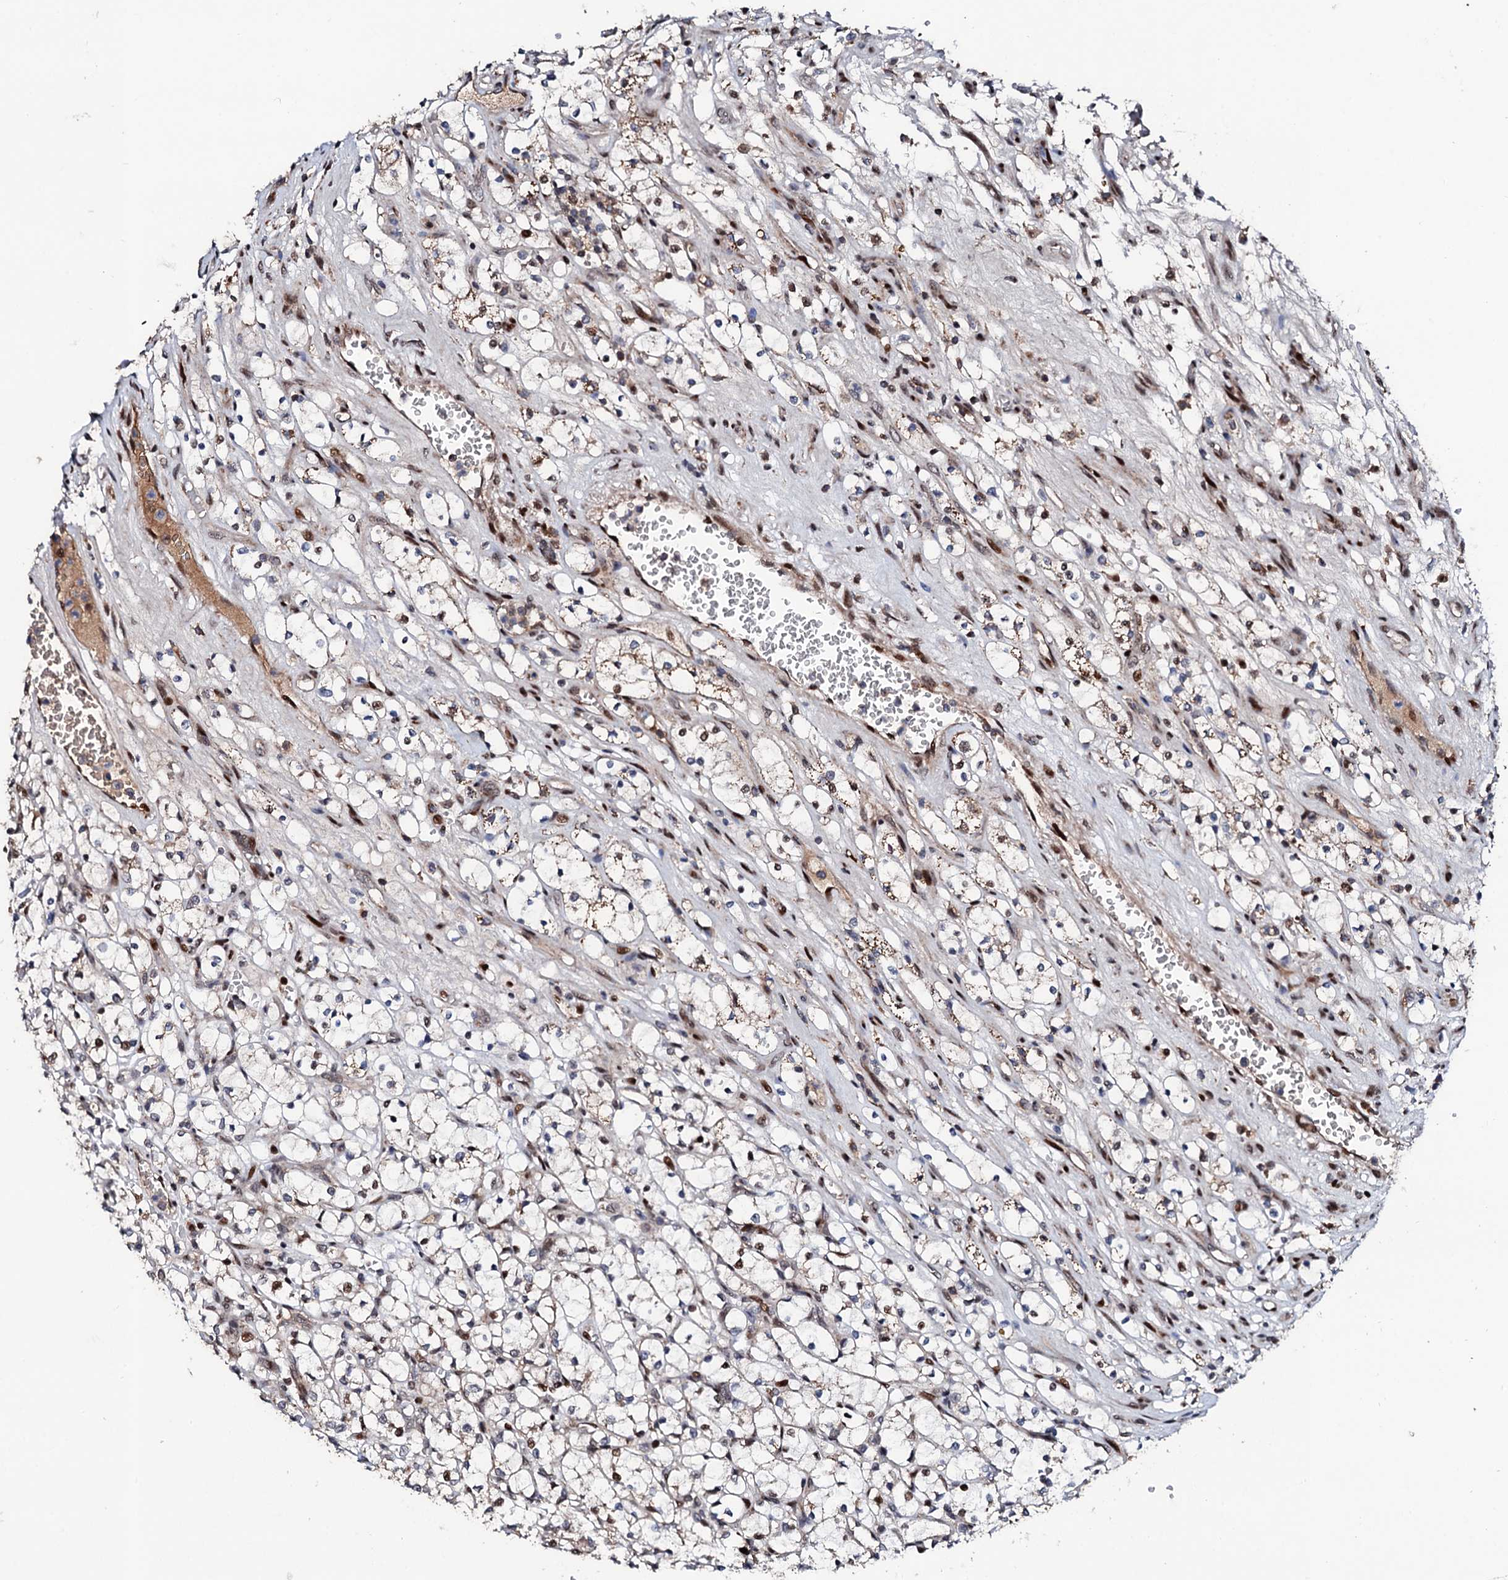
{"staining": {"intensity": "negative", "quantity": "none", "location": "none"}, "tissue": "renal cancer", "cell_type": "Tumor cells", "image_type": "cancer", "snomed": [{"axis": "morphology", "description": "Adenocarcinoma, NOS"}, {"axis": "topography", "description": "Kidney"}], "caption": "The IHC photomicrograph has no significant expression in tumor cells of renal cancer (adenocarcinoma) tissue. (Stains: DAB immunohistochemistry (IHC) with hematoxylin counter stain, Microscopy: brightfield microscopy at high magnification).", "gene": "KIF18A", "patient": {"sex": "female", "age": 69}}